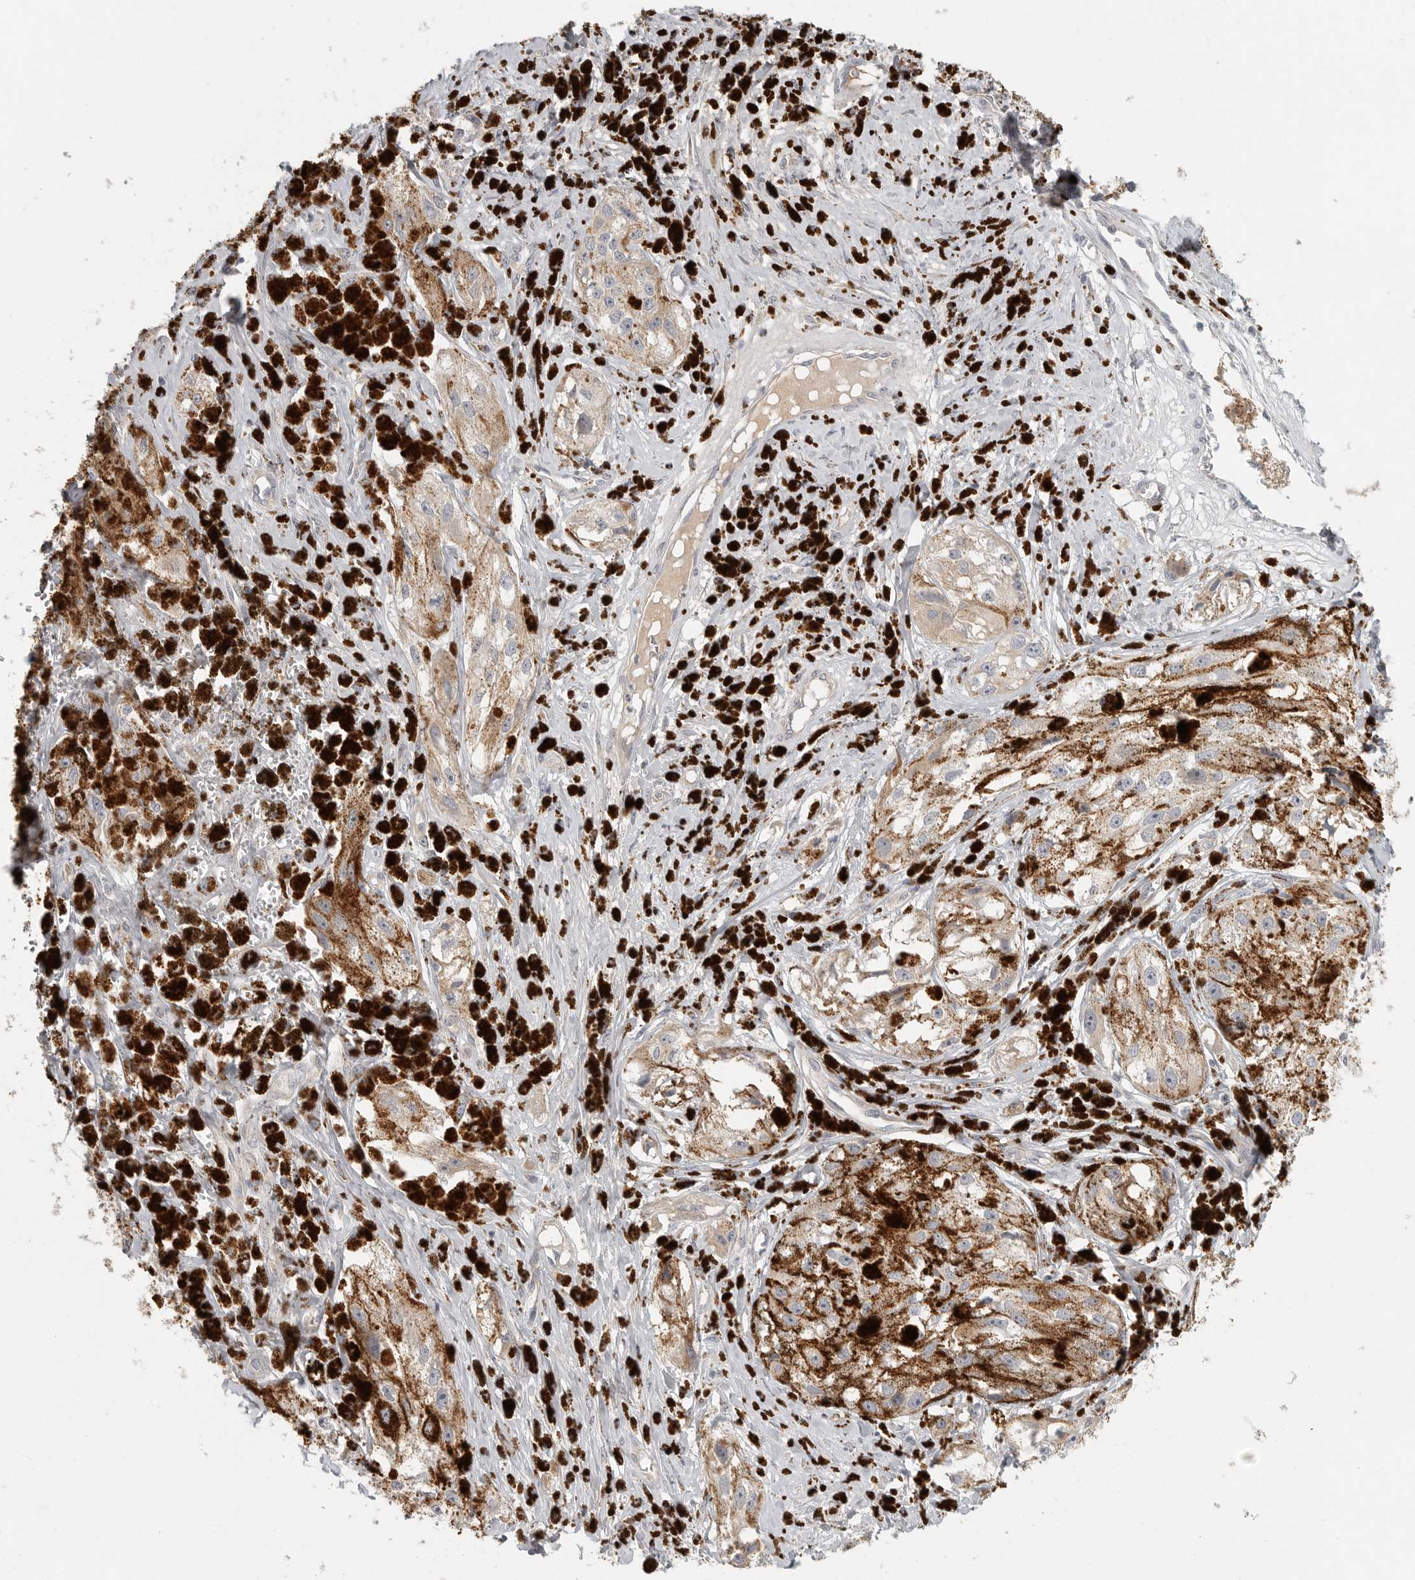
{"staining": {"intensity": "weak", "quantity": ">75%", "location": "cytoplasmic/membranous"}, "tissue": "melanoma", "cell_type": "Tumor cells", "image_type": "cancer", "snomed": [{"axis": "morphology", "description": "Malignant melanoma, NOS"}, {"axis": "topography", "description": "Skin"}], "caption": "This is an image of immunohistochemistry staining of malignant melanoma, which shows weak expression in the cytoplasmic/membranous of tumor cells.", "gene": "SLC25A36", "patient": {"sex": "male", "age": 88}}